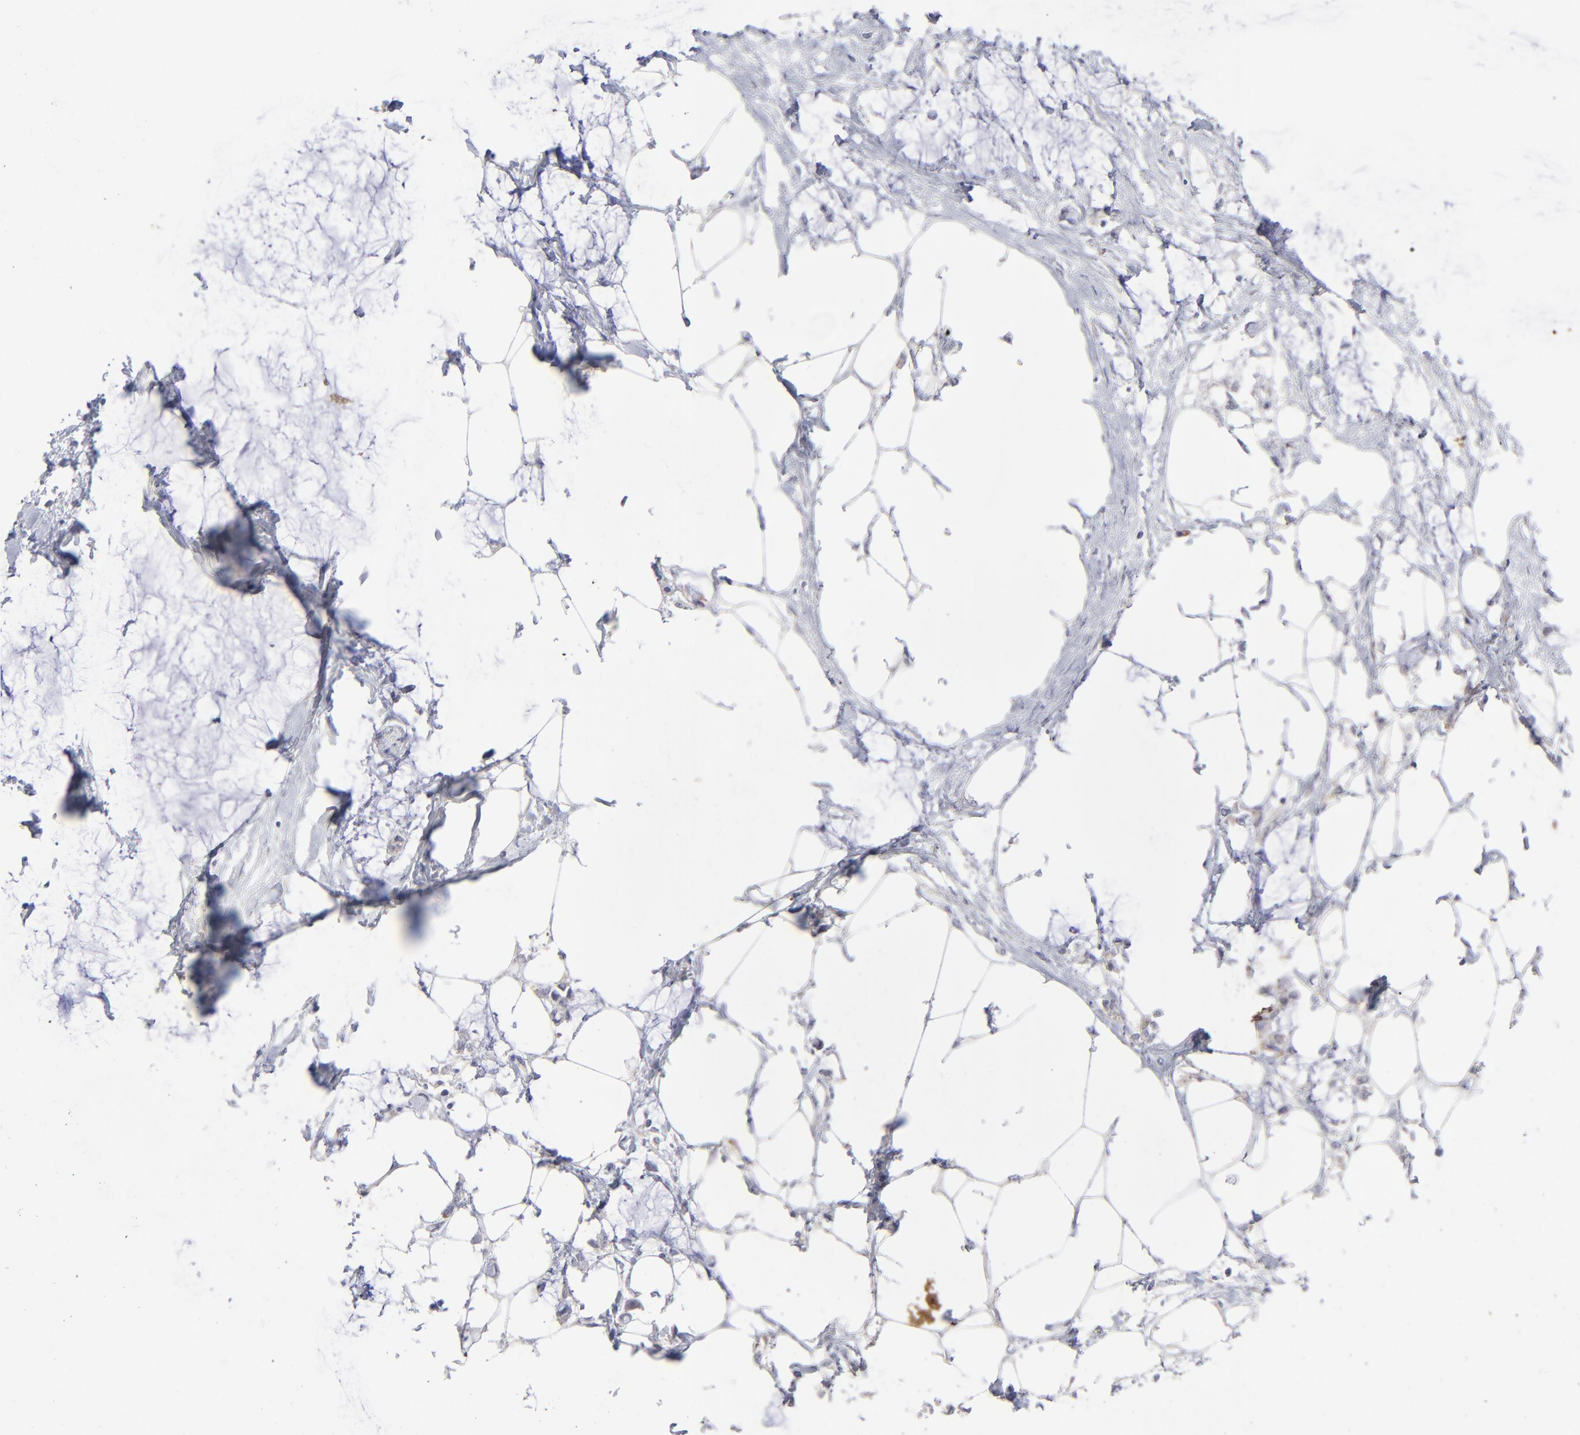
{"staining": {"intensity": "negative", "quantity": "none", "location": "none"}, "tissue": "colorectal cancer", "cell_type": "Tumor cells", "image_type": "cancer", "snomed": [{"axis": "morphology", "description": "Normal tissue, NOS"}, {"axis": "morphology", "description": "Adenocarcinoma, NOS"}, {"axis": "topography", "description": "Colon"}, {"axis": "topography", "description": "Peripheral nerve tissue"}], "caption": "Immunohistochemistry (IHC) photomicrograph of neoplastic tissue: human colorectal cancer stained with DAB (3,3'-diaminobenzidine) demonstrates no significant protein staining in tumor cells. Nuclei are stained in blue.", "gene": "RPS24", "patient": {"sex": "male", "age": 14}}